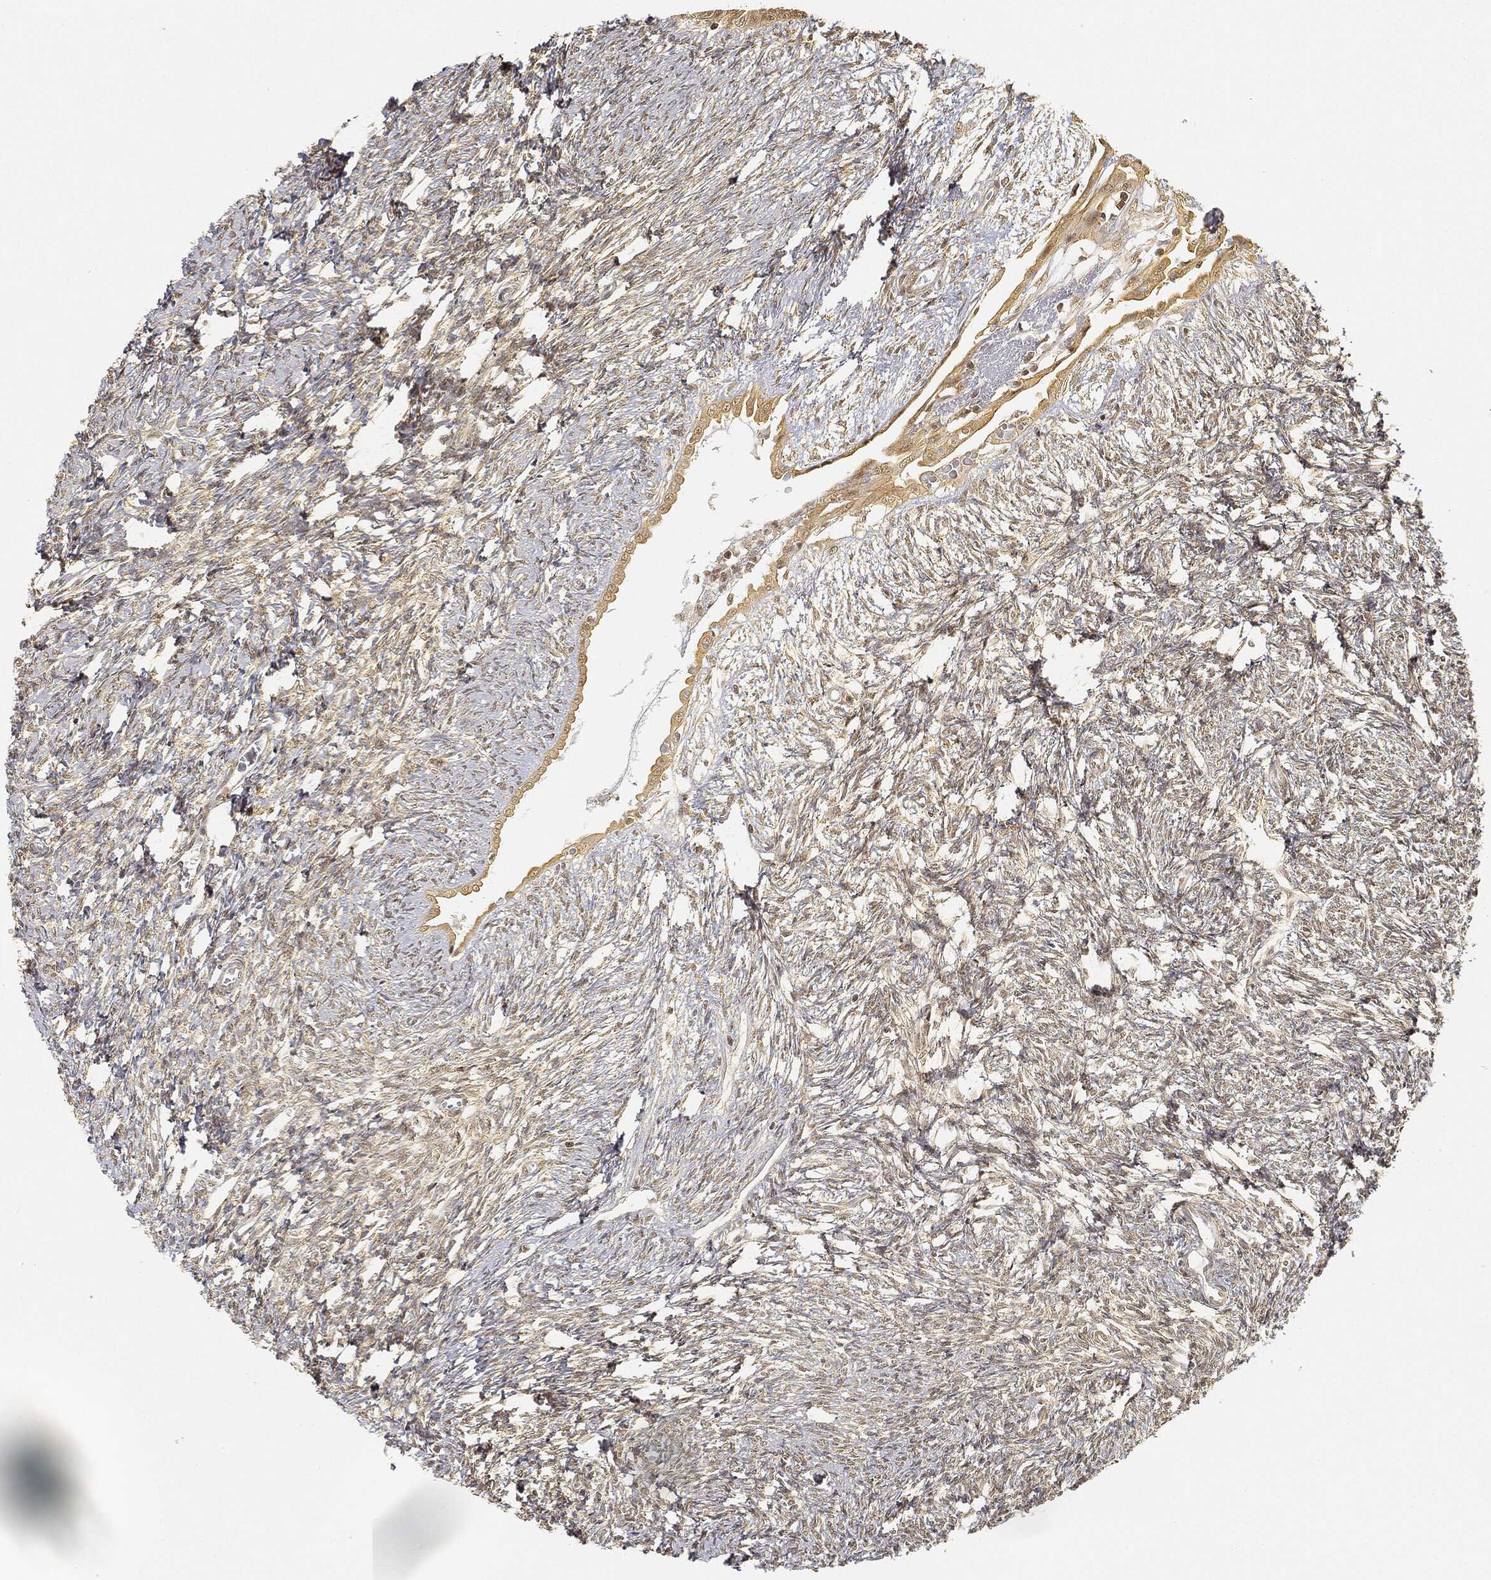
{"staining": {"intensity": "moderate", "quantity": "25%-75%", "location": "nuclear"}, "tissue": "ovary", "cell_type": "Follicle cells", "image_type": "normal", "snomed": [{"axis": "morphology", "description": "Normal tissue, NOS"}, {"axis": "topography", "description": "Fallopian tube"}, {"axis": "topography", "description": "Ovary"}], "caption": "The histopathology image shows immunohistochemical staining of normal ovary. There is moderate nuclear positivity is present in approximately 25%-75% of follicle cells. The protein is shown in brown color, while the nuclei are stained blue.", "gene": "RSRC2", "patient": {"sex": "female", "age": 33}}